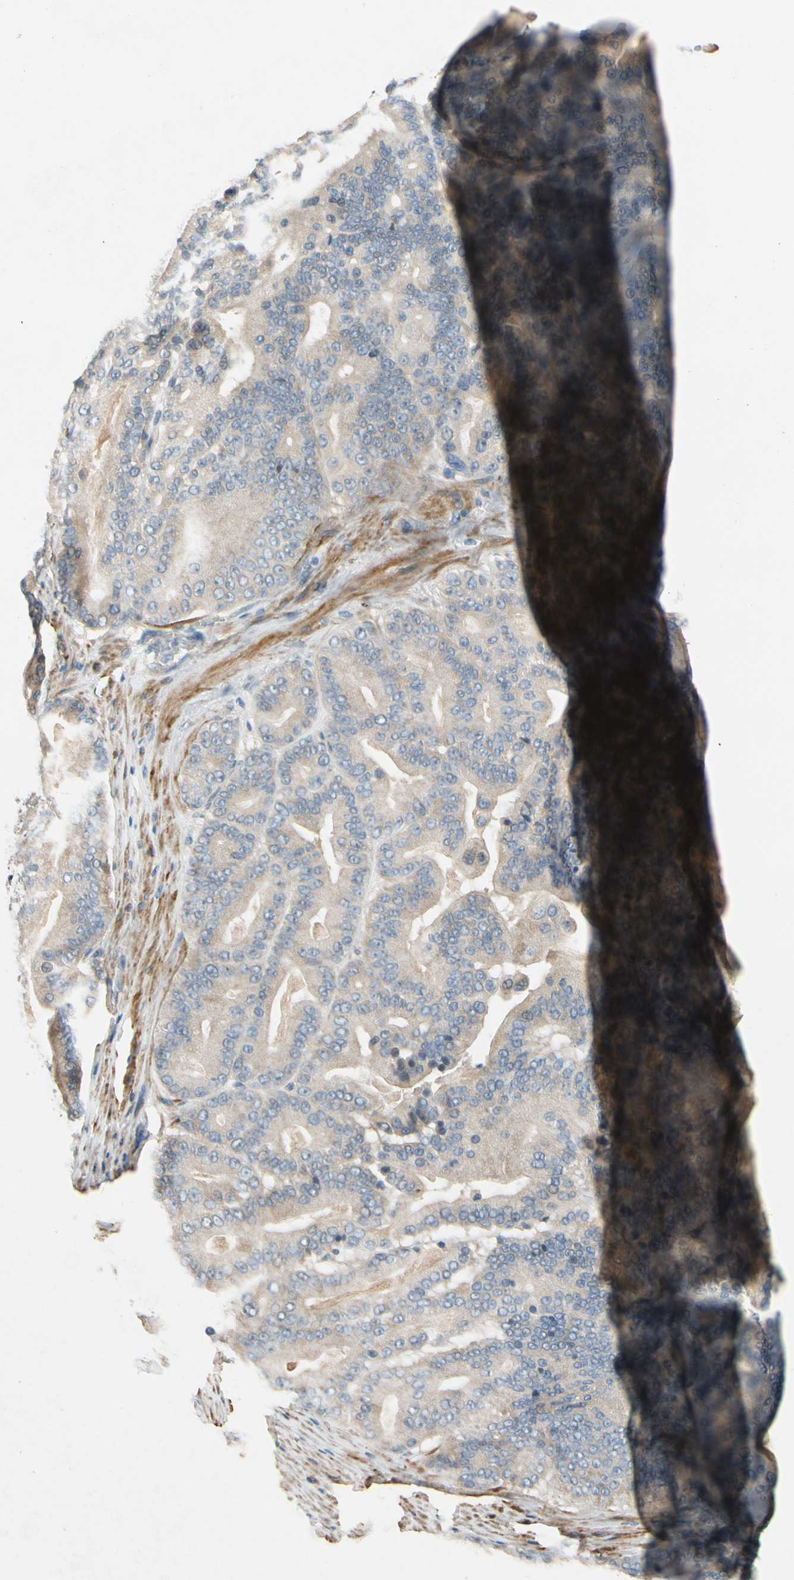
{"staining": {"intensity": "negative", "quantity": "none", "location": "none"}, "tissue": "pancreatic cancer", "cell_type": "Tumor cells", "image_type": "cancer", "snomed": [{"axis": "morphology", "description": "Adenocarcinoma, NOS"}, {"axis": "topography", "description": "Pancreas"}], "caption": "Immunohistochemistry histopathology image of human pancreatic cancer (adenocarcinoma) stained for a protein (brown), which reveals no staining in tumor cells.", "gene": "SLC27A6", "patient": {"sex": "male", "age": 63}}